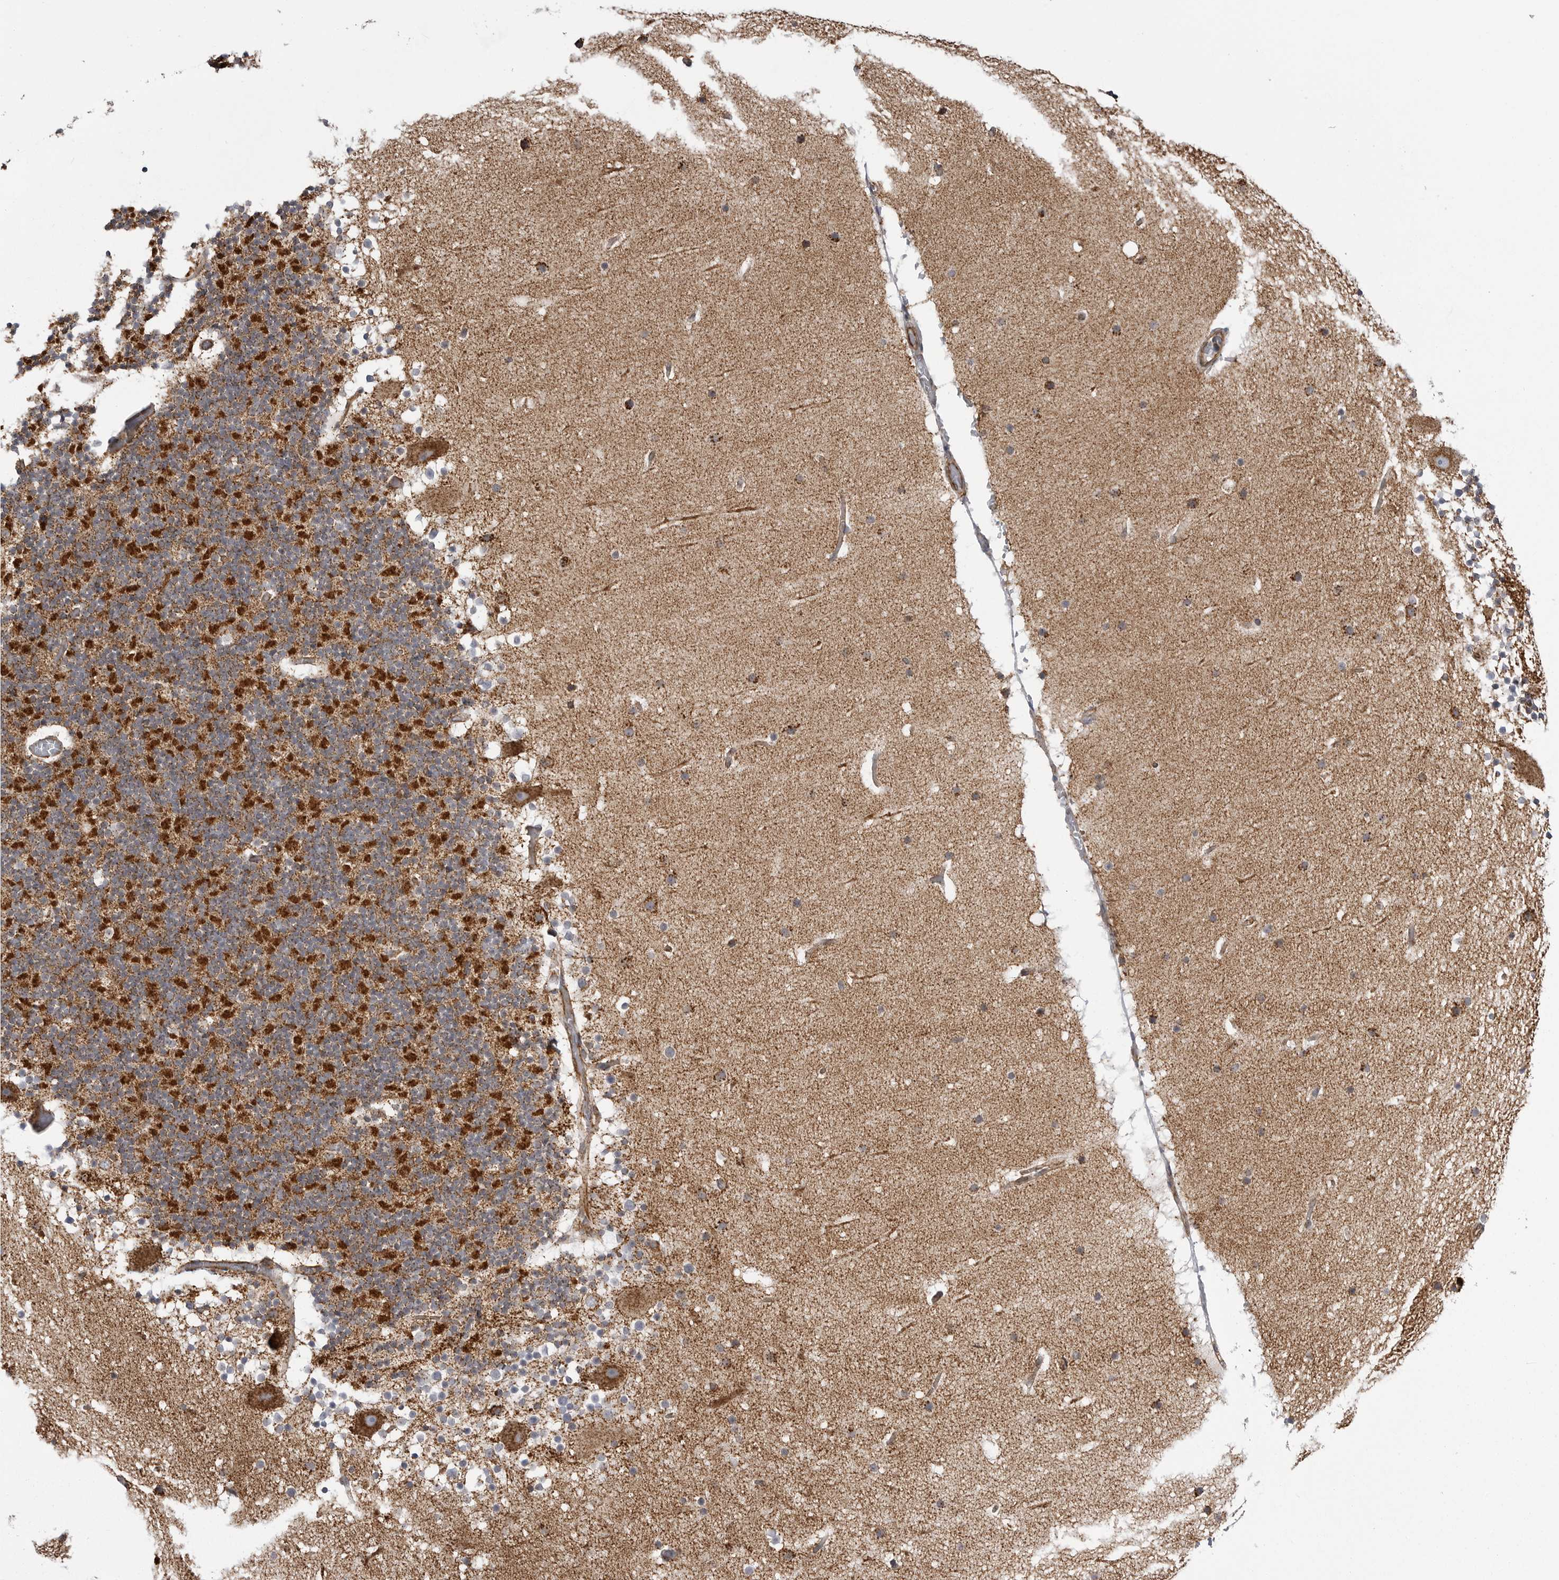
{"staining": {"intensity": "negative", "quantity": "none", "location": "none"}, "tissue": "cerebellum", "cell_type": "Cells in granular layer", "image_type": "normal", "snomed": [{"axis": "morphology", "description": "Normal tissue, NOS"}, {"axis": "topography", "description": "Cerebellum"}], "caption": "Photomicrograph shows no significant protein expression in cells in granular layer of normal cerebellum.", "gene": "FH", "patient": {"sex": "male", "age": 57}}